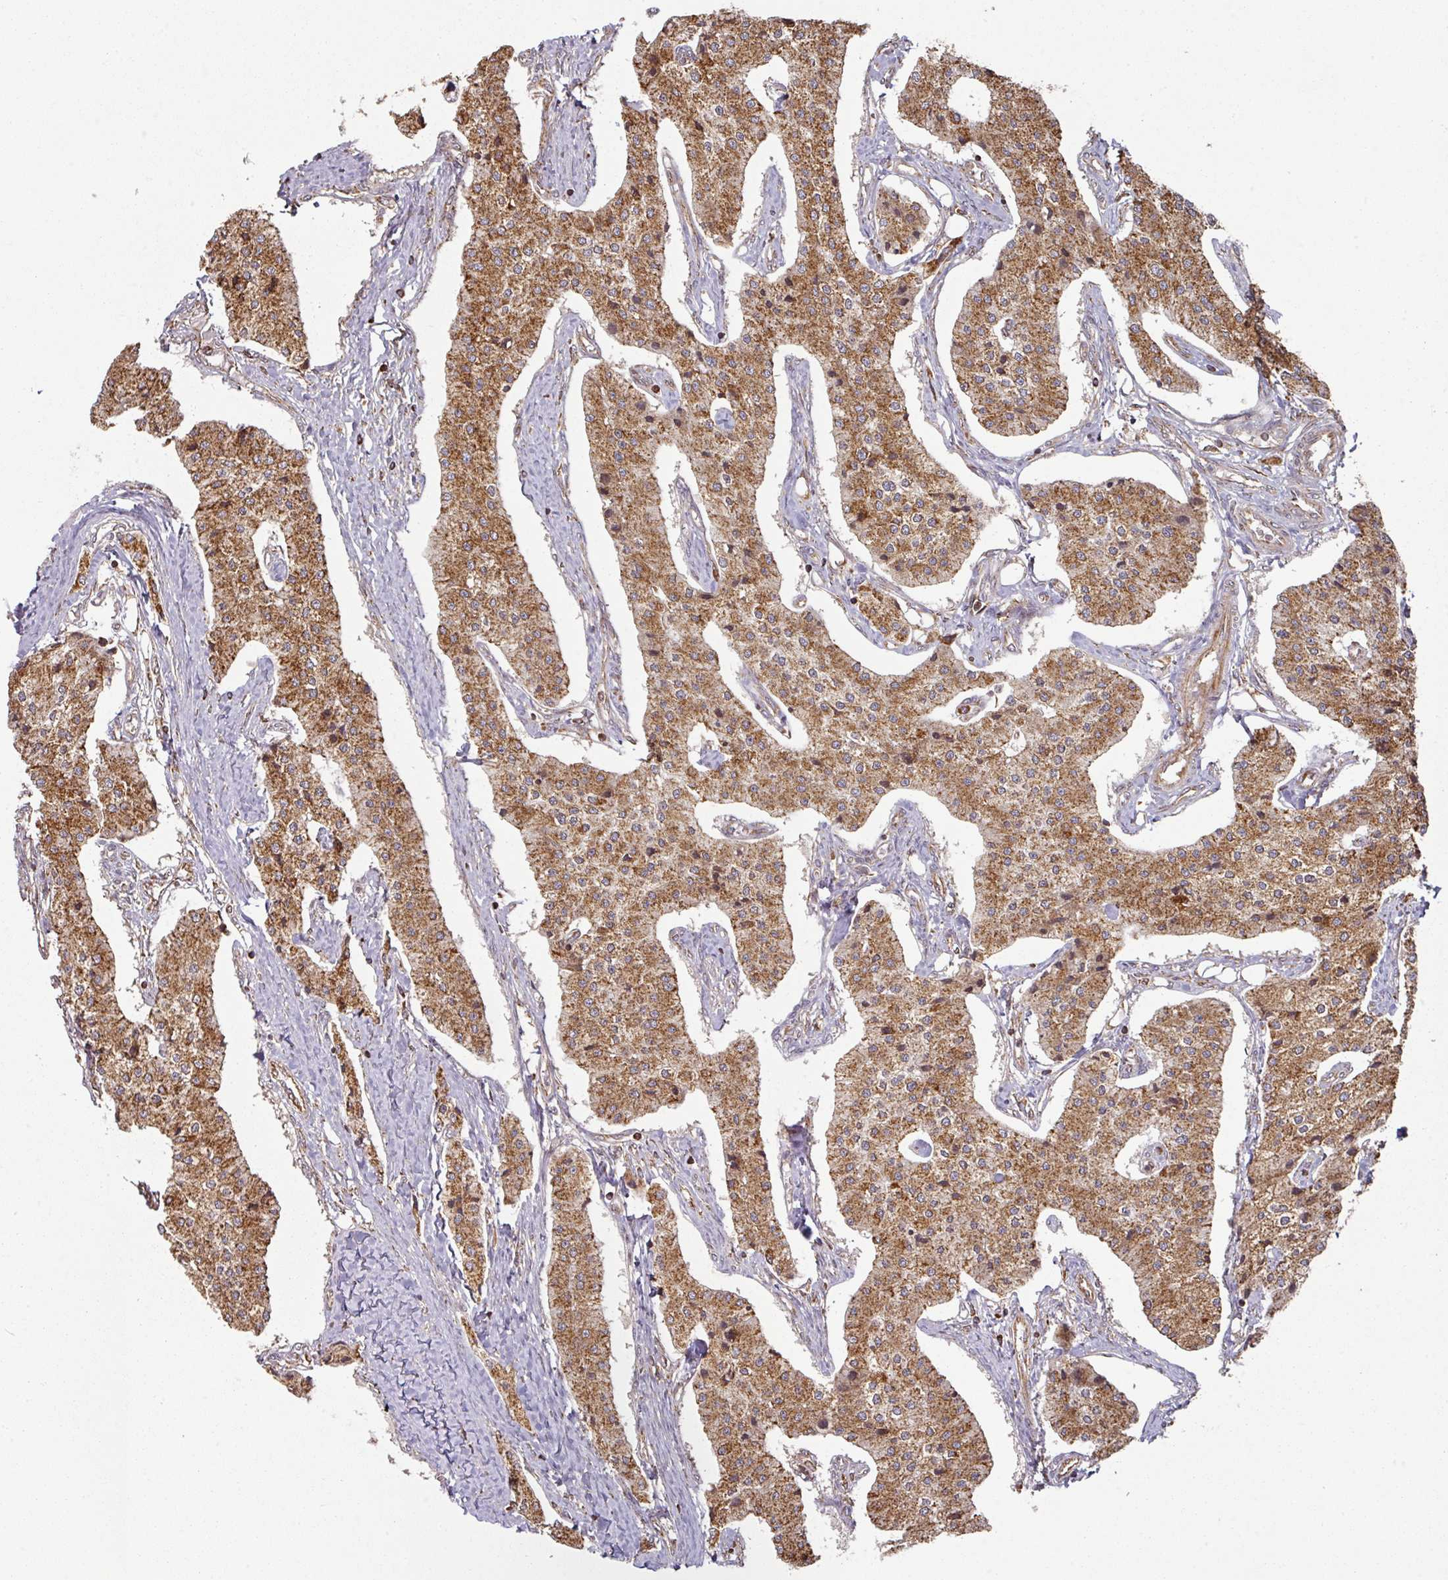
{"staining": {"intensity": "moderate", "quantity": ">75%", "location": "cytoplasmic/membranous"}, "tissue": "carcinoid", "cell_type": "Tumor cells", "image_type": "cancer", "snomed": [{"axis": "morphology", "description": "Carcinoid, malignant, NOS"}, {"axis": "topography", "description": "Colon"}], "caption": "Malignant carcinoid was stained to show a protein in brown. There is medium levels of moderate cytoplasmic/membranous staining in about >75% of tumor cells.", "gene": "TRAP1", "patient": {"sex": "female", "age": 52}}